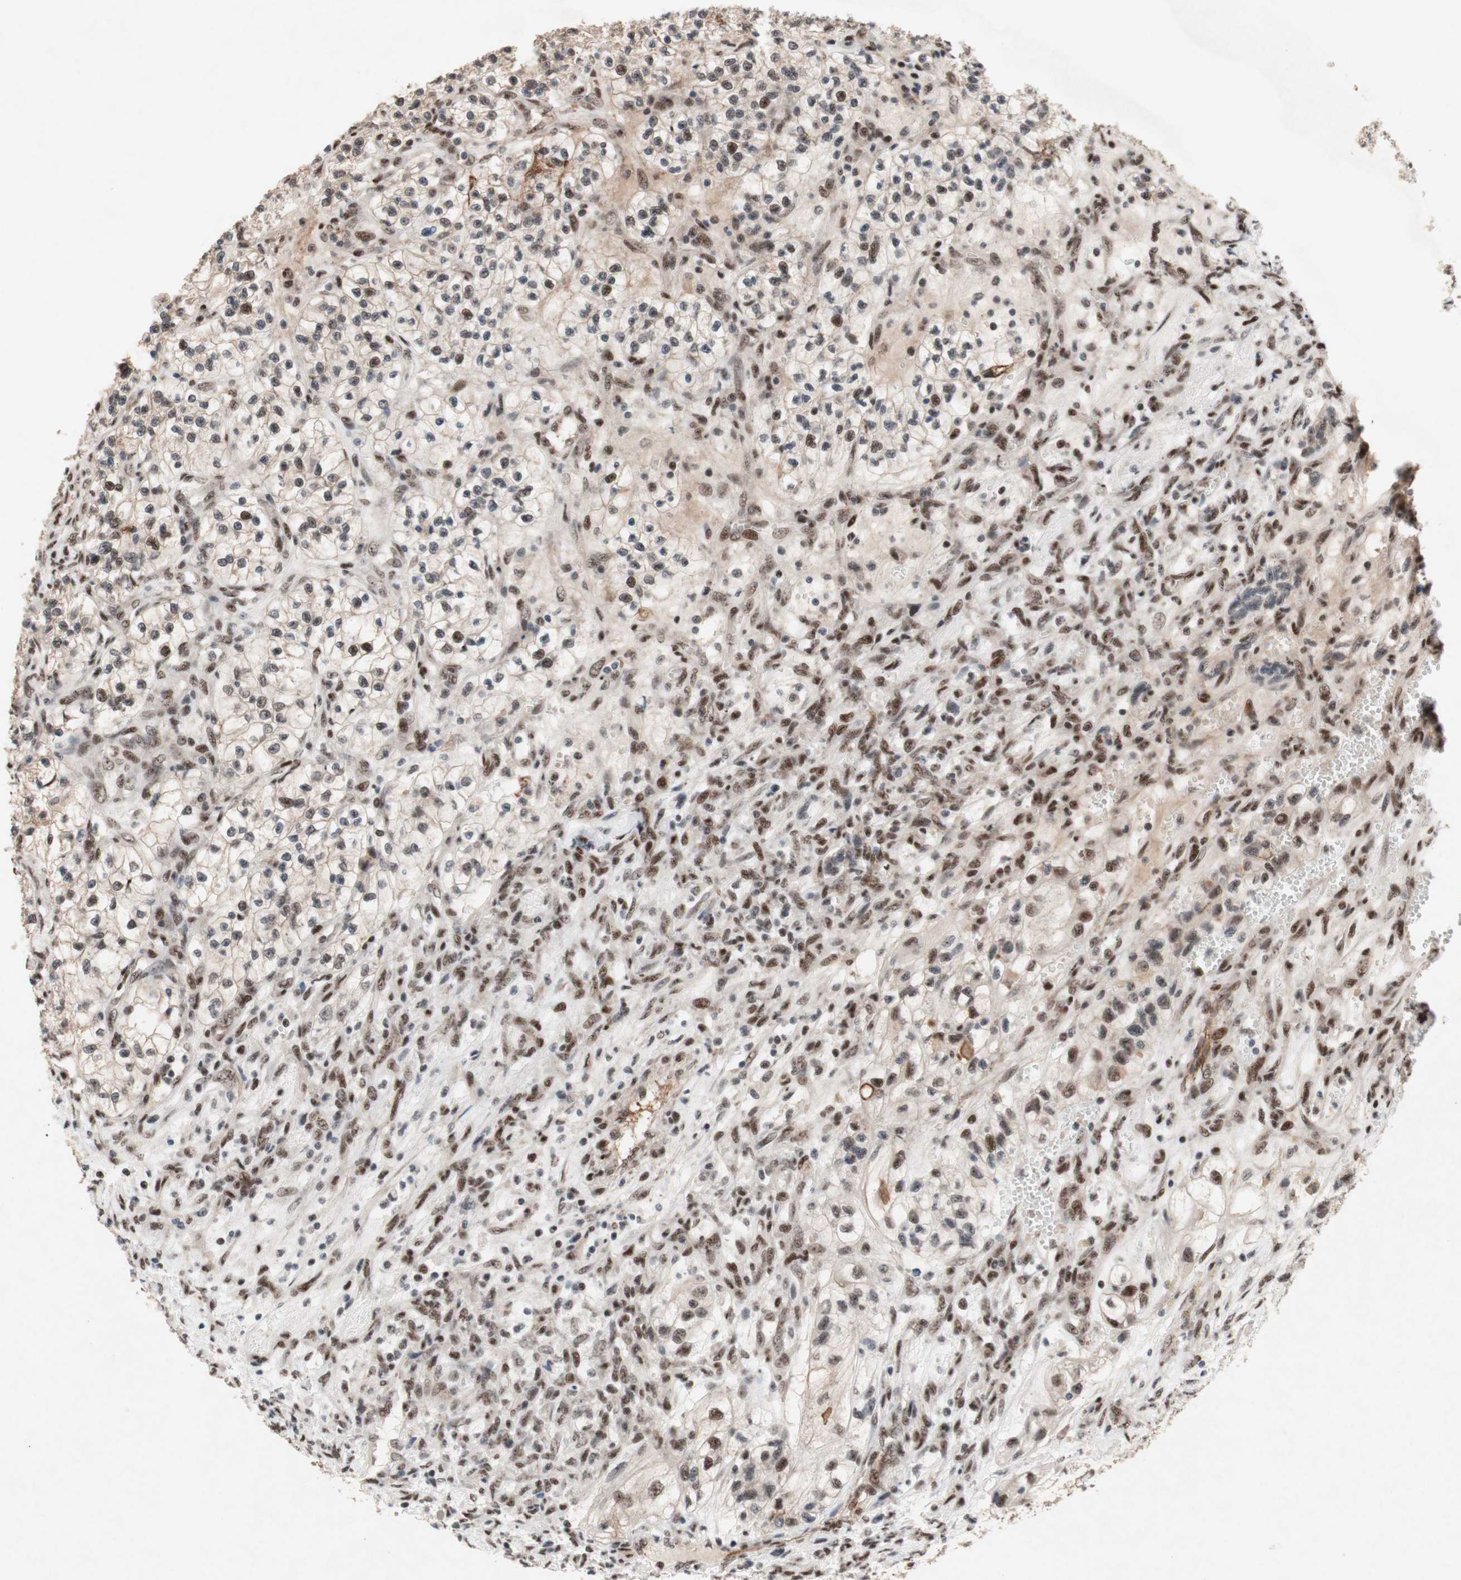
{"staining": {"intensity": "moderate", "quantity": "25%-75%", "location": "nuclear"}, "tissue": "renal cancer", "cell_type": "Tumor cells", "image_type": "cancer", "snomed": [{"axis": "morphology", "description": "Adenocarcinoma, NOS"}, {"axis": "topography", "description": "Kidney"}], "caption": "Protein staining of renal cancer (adenocarcinoma) tissue shows moderate nuclear staining in approximately 25%-75% of tumor cells.", "gene": "TLE1", "patient": {"sex": "female", "age": 57}}